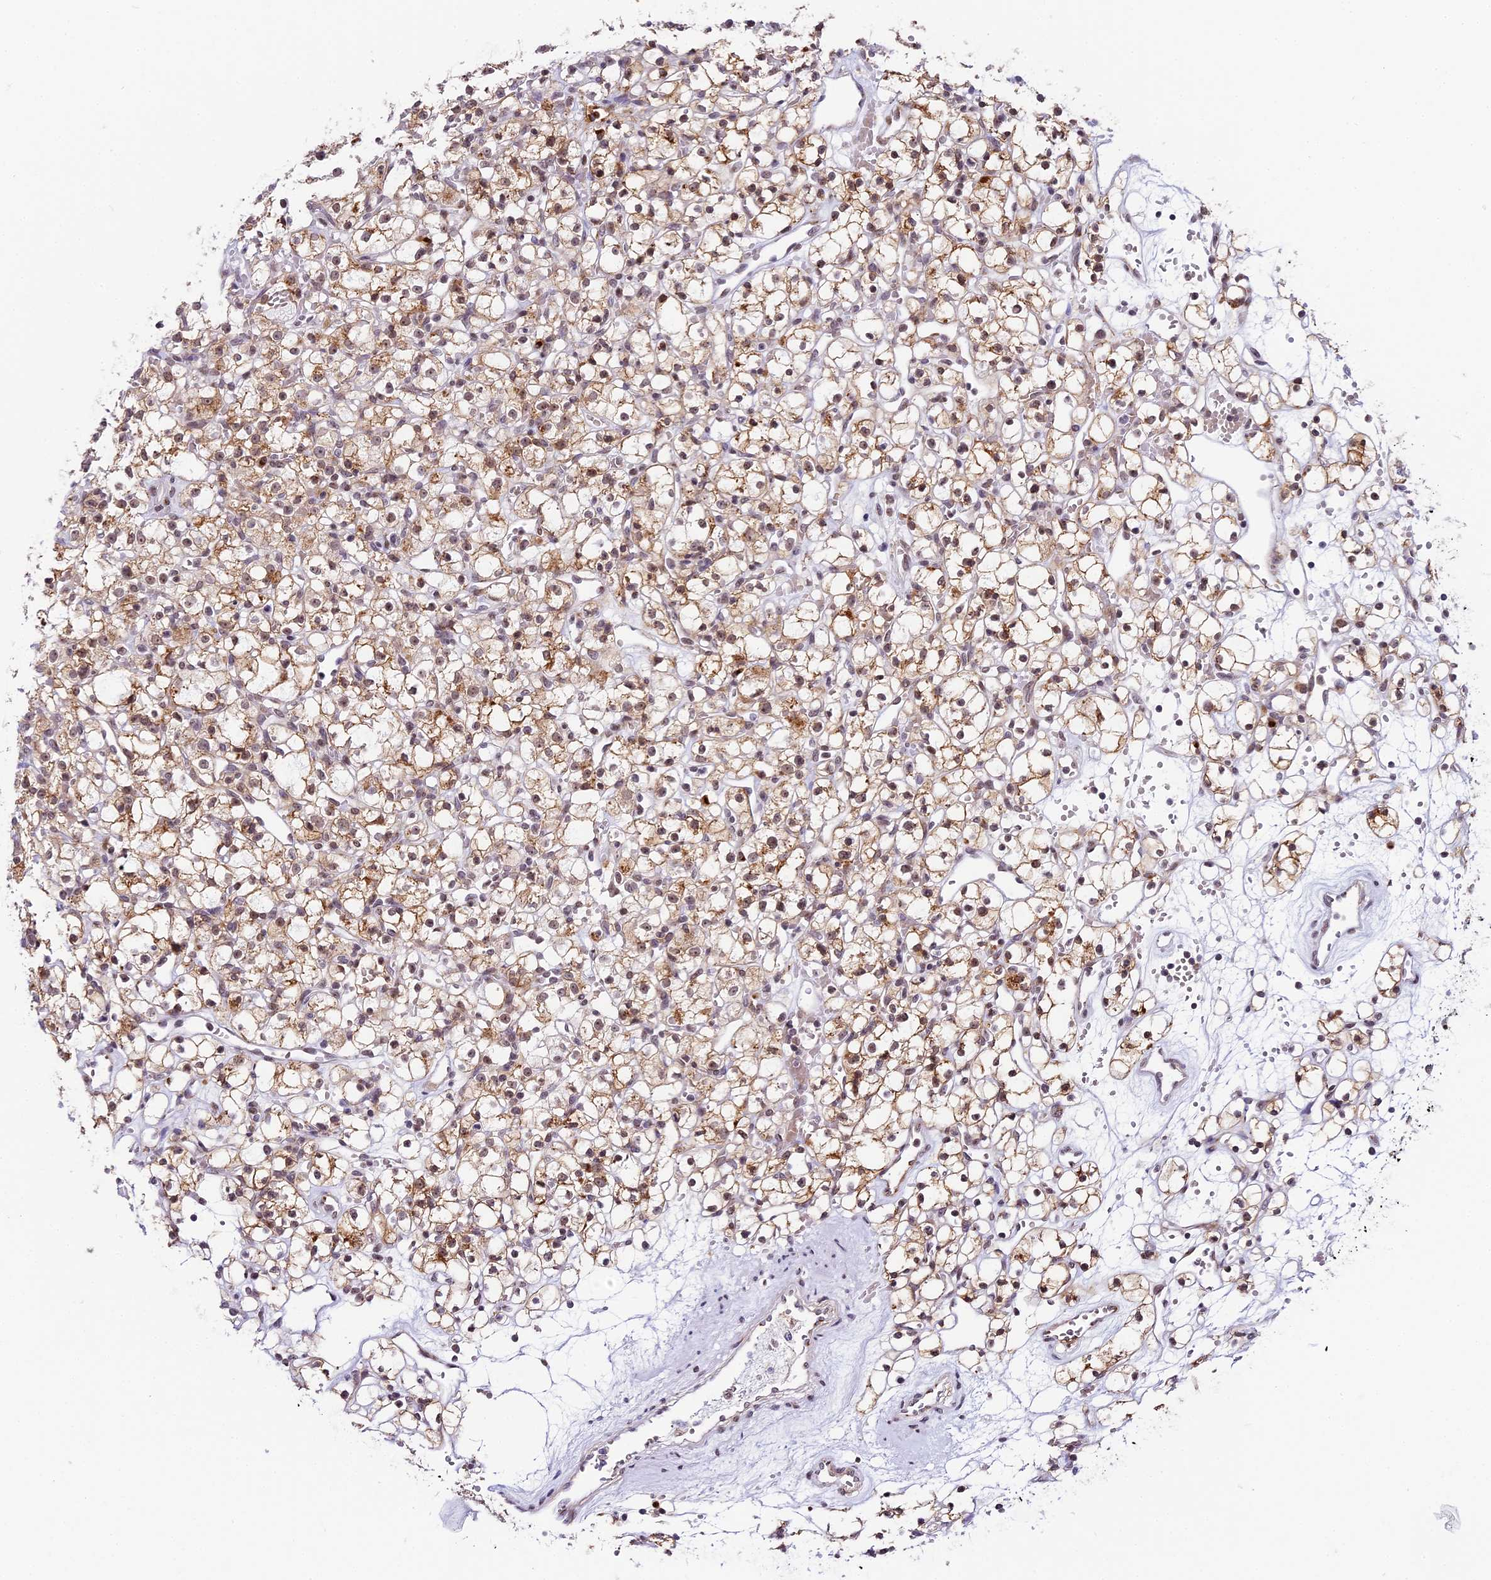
{"staining": {"intensity": "weak", "quantity": "25%-75%", "location": "cytoplasmic/membranous,nuclear"}, "tissue": "renal cancer", "cell_type": "Tumor cells", "image_type": "cancer", "snomed": [{"axis": "morphology", "description": "Adenocarcinoma, NOS"}, {"axis": "topography", "description": "Kidney"}], "caption": "Tumor cells exhibit low levels of weak cytoplasmic/membranous and nuclear staining in approximately 25%-75% of cells in human renal adenocarcinoma.", "gene": "HEATR5B", "patient": {"sex": "female", "age": 59}}